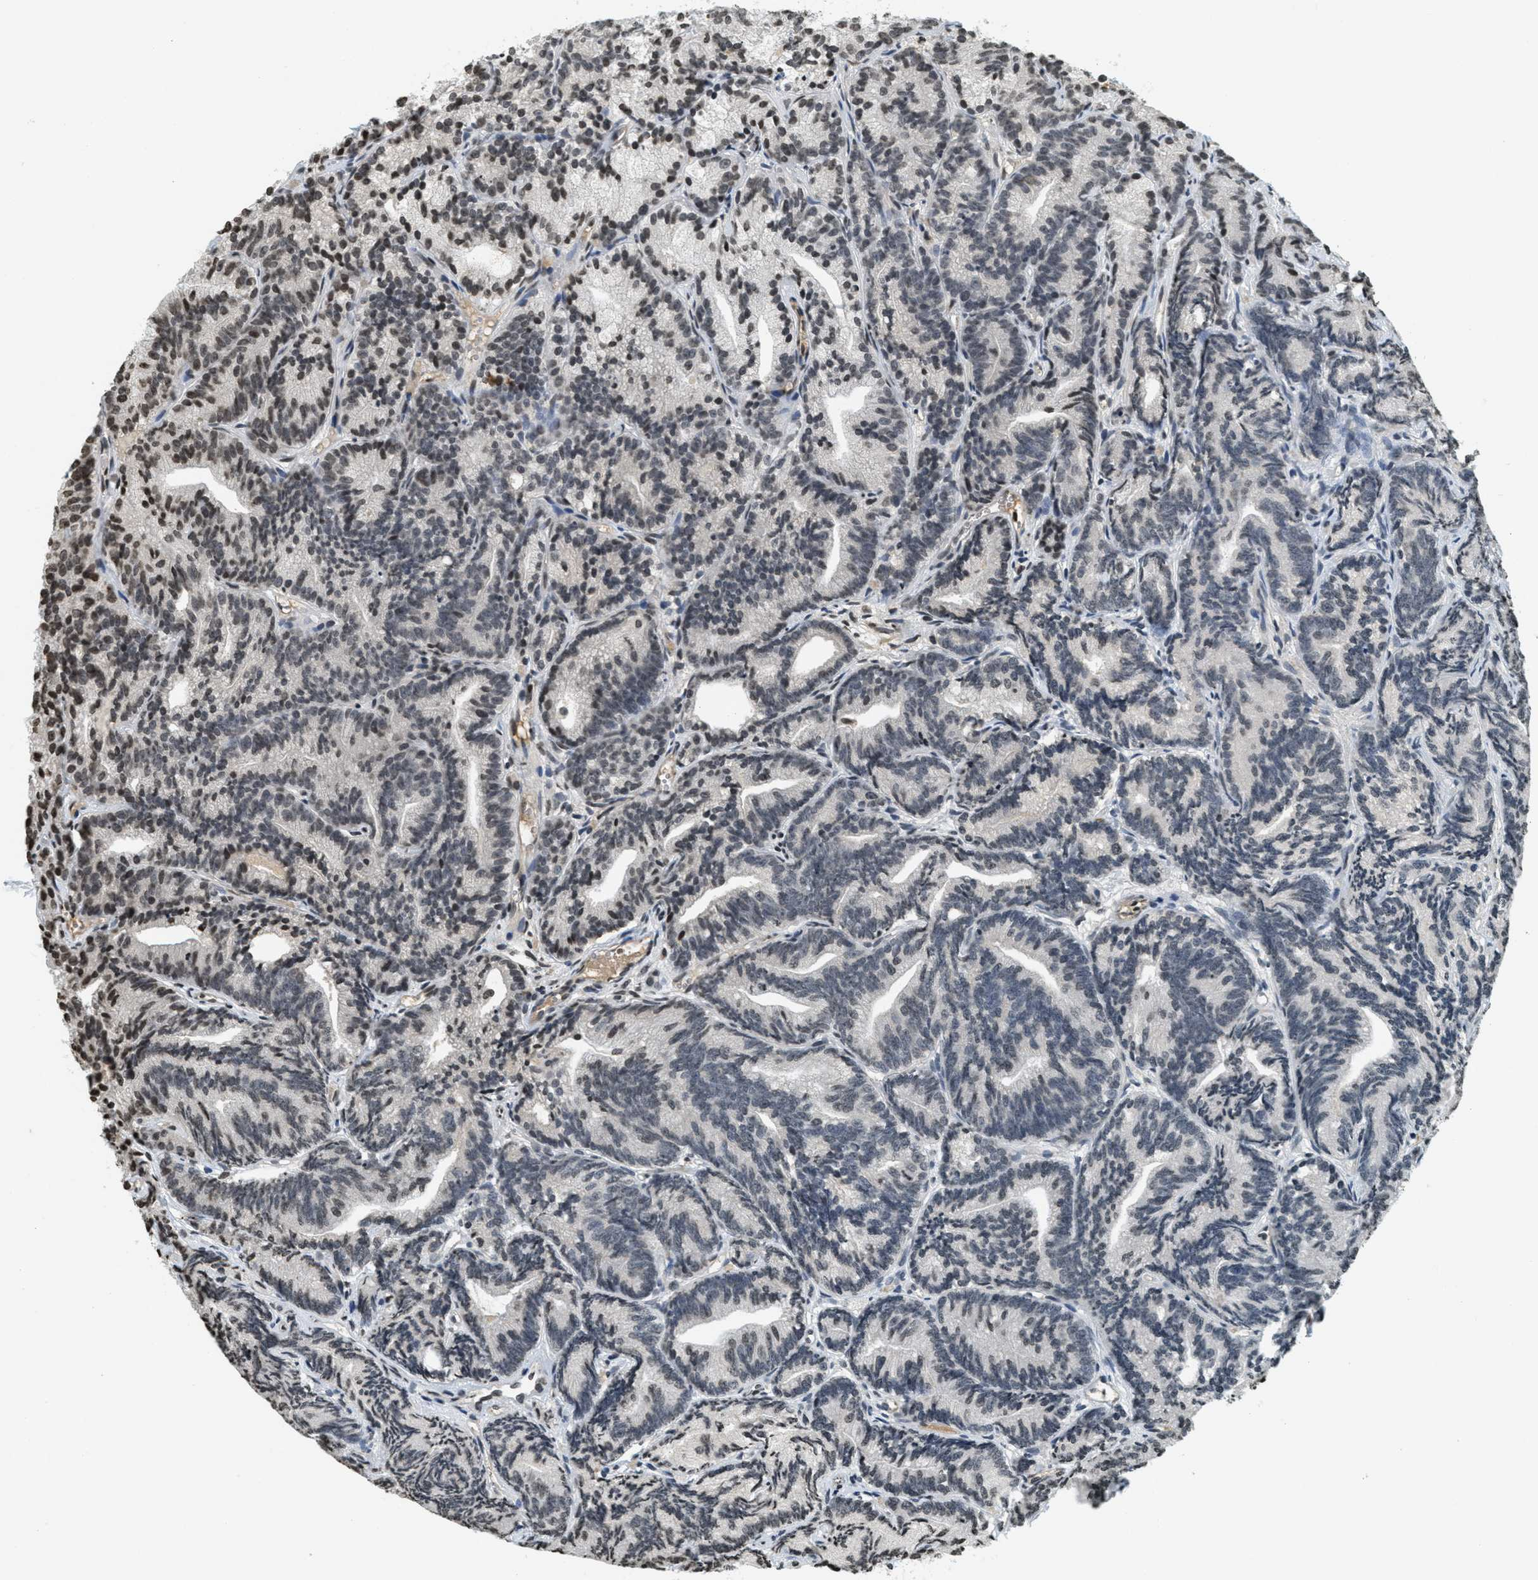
{"staining": {"intensity": "moderate", "quantity": "<25%", "location": "nuclear"}, "tissue": "prostate cancer", "cell_type": "Tumor cells", "image_type": "cancer", "snomed": [{"axis": "morphology", "description": "Adenocarcinoma, Low grade"}, {"axis": "topography", "description": "Prostate"}], "caption": "This is an image of immunohistochemistry staining of prostate cancer, which shows moderate positivity in the nuclear of tumor cells.", "gene": "LDB2", "patient": {"sex": "male", "age": 89}}